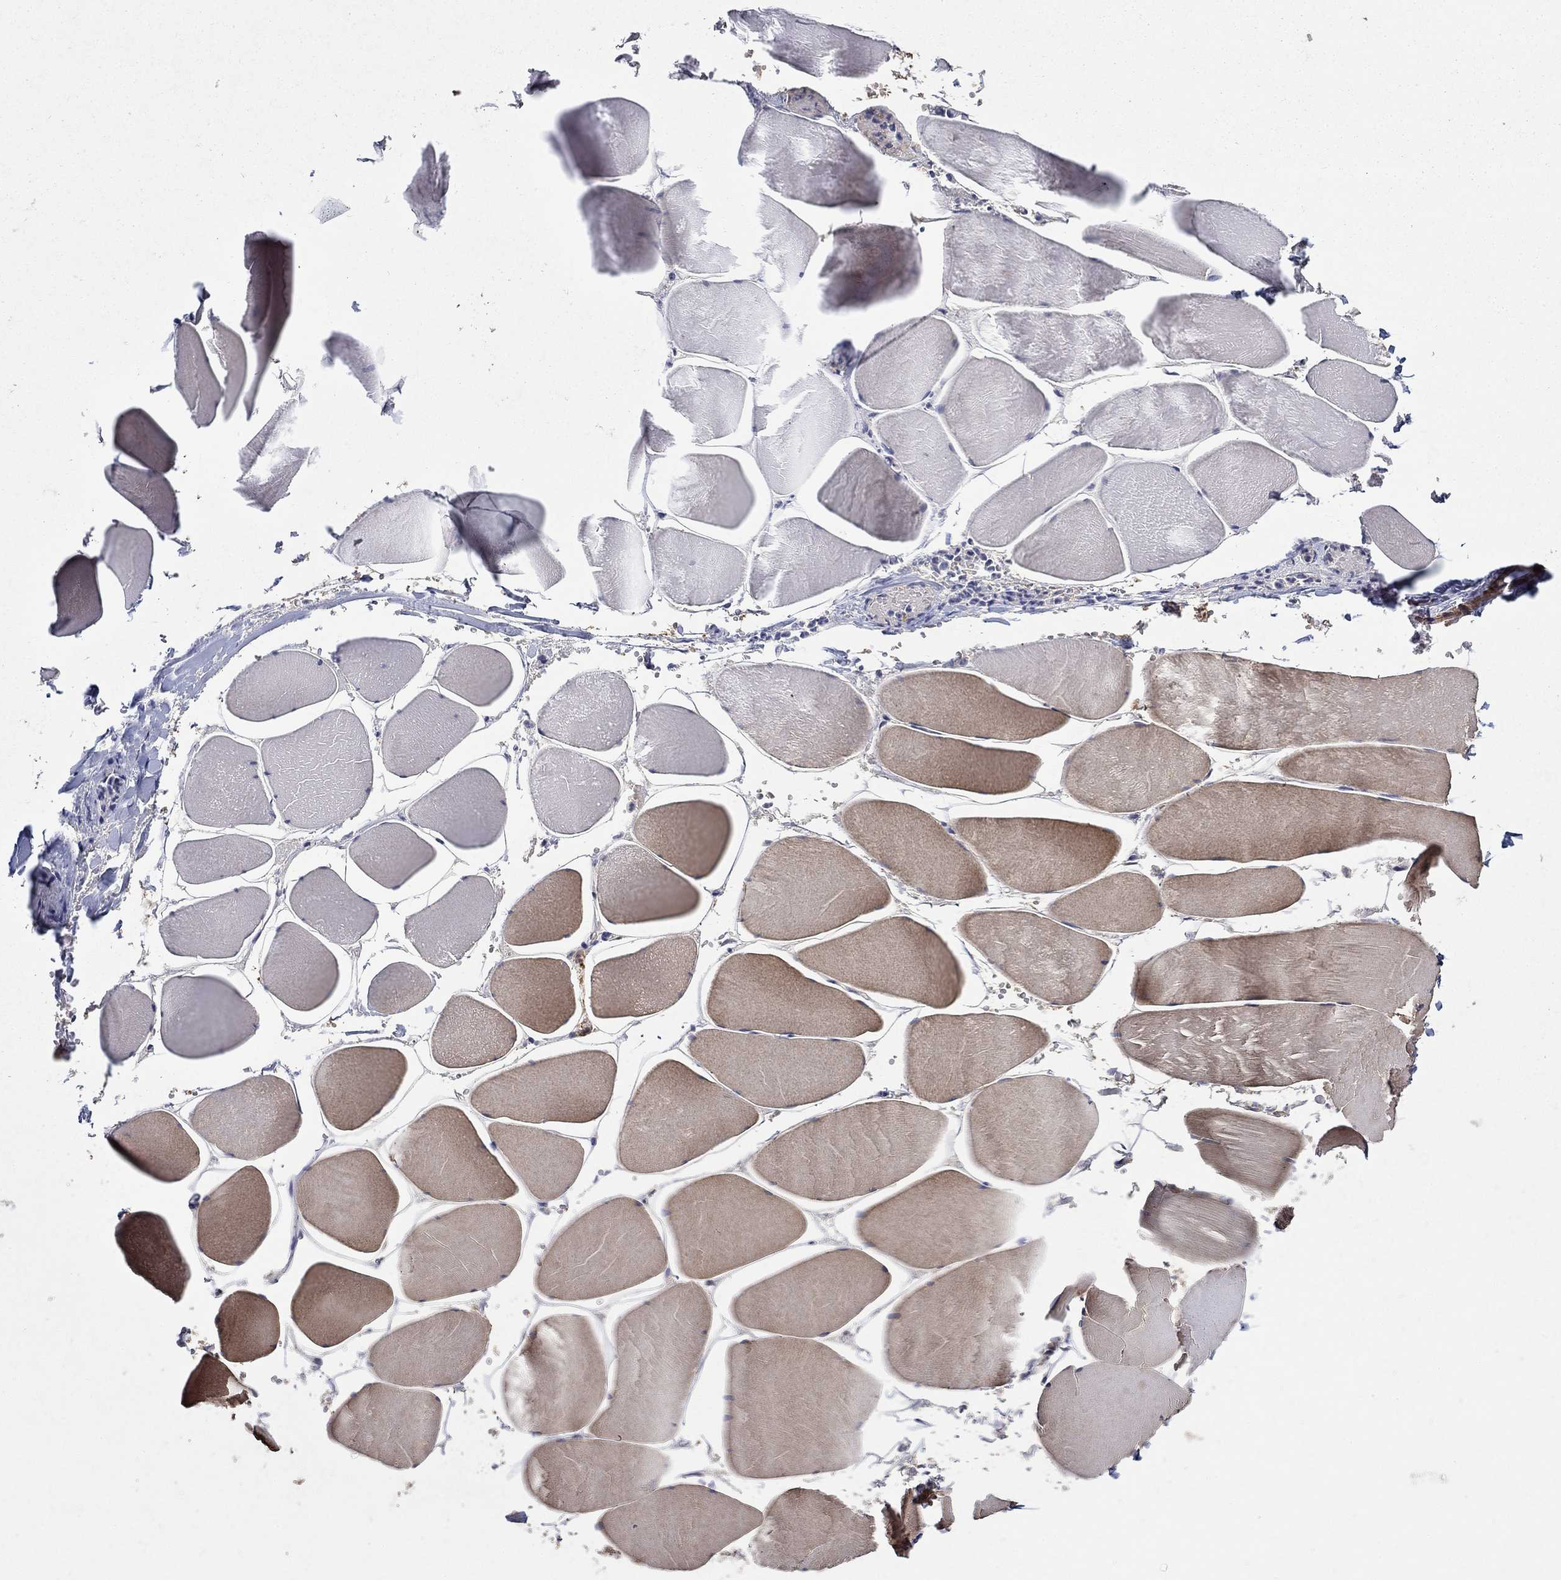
{"staining": {"intensity": "weak", "quantity": "25%-75%", "location": "cytoplasmic/membranous"}, "tissue": "skeletal muscle", "cell_type": "Myocytes", "image_type": "normal", "snomed": [{"axis": "morphology", "description": "Normal tissue, NOS"}, {"axis": "morphology", "description": "Malignant melanoma, Metastatic site"}, {"axis": "topography", "description": "Skeletal muscle"}], "caption": "Protein staining reveals weak cytoplasmic/membranous staining in approximately 25%-75% of myocytes in normal skeletal muscle. (DAB (3,3'-diaminobenzidine) = brown stain, brightfield microscopy at high magnification).", "gene": "CCDC66", "patient": {"sex": "male", "age": 50}}